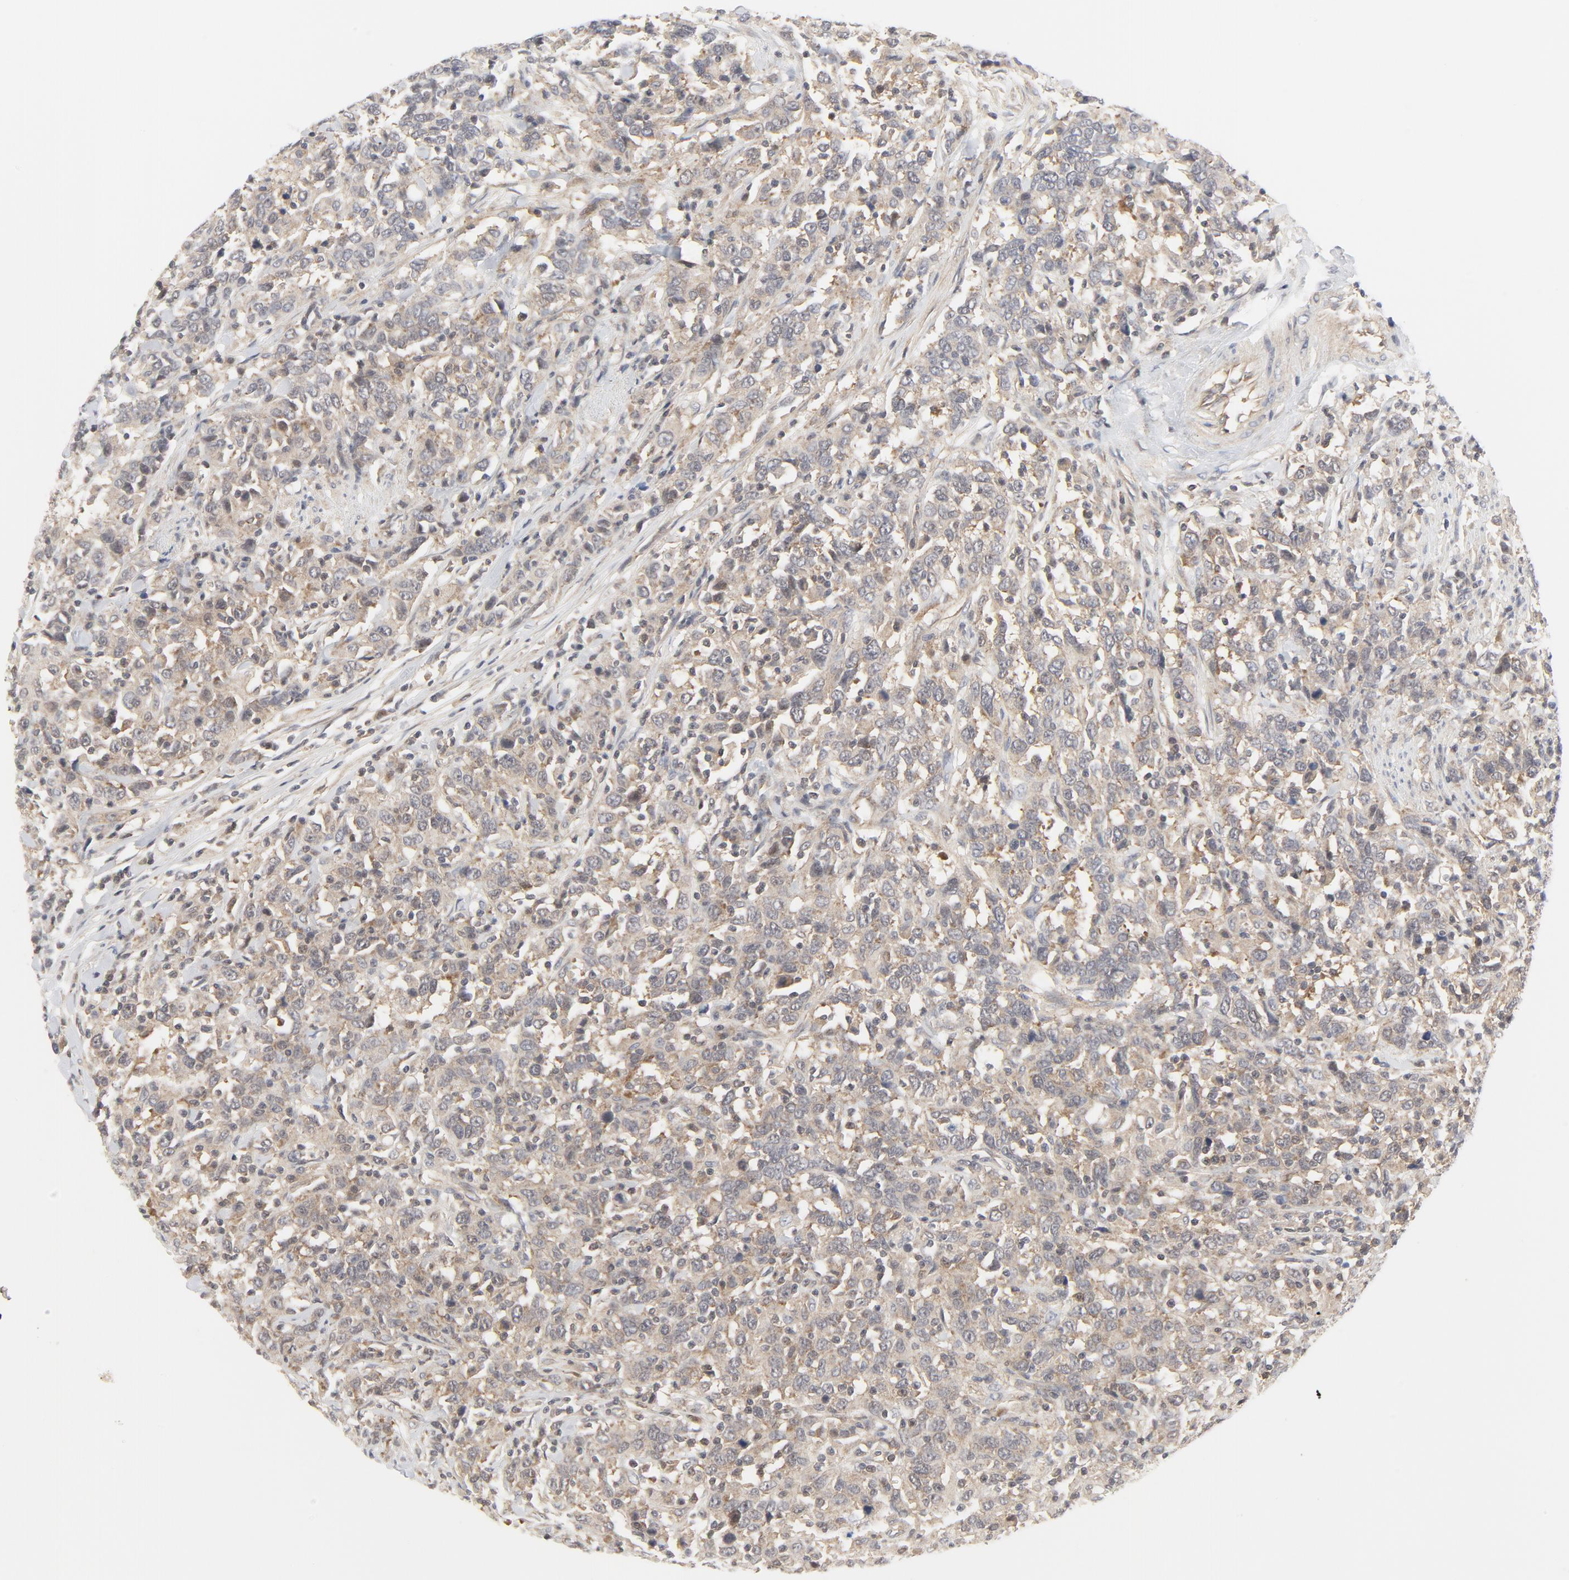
{"staining": {"intensity": "weak", "quantity": ">75%", "location": "cytoplasmic/membranous"}, "tissue": "urothelial cancer", "cell_type": "Tumor cells", "image_type": "cancer", "snomed": [{"axis": "morphology", "description": "Urothelial carcinoma, High grade"}, {"axis": "topography", "description": "Urinary bladder"}], "caption": "High-grade urothelial carcinoma stained with a brown dye demonstrates weak cytoplasmic/membranous positive staining in approximately >75% of tumor cells.", "gene": "MAP2K7", "patient": {"sex": "male", "age": 61}}